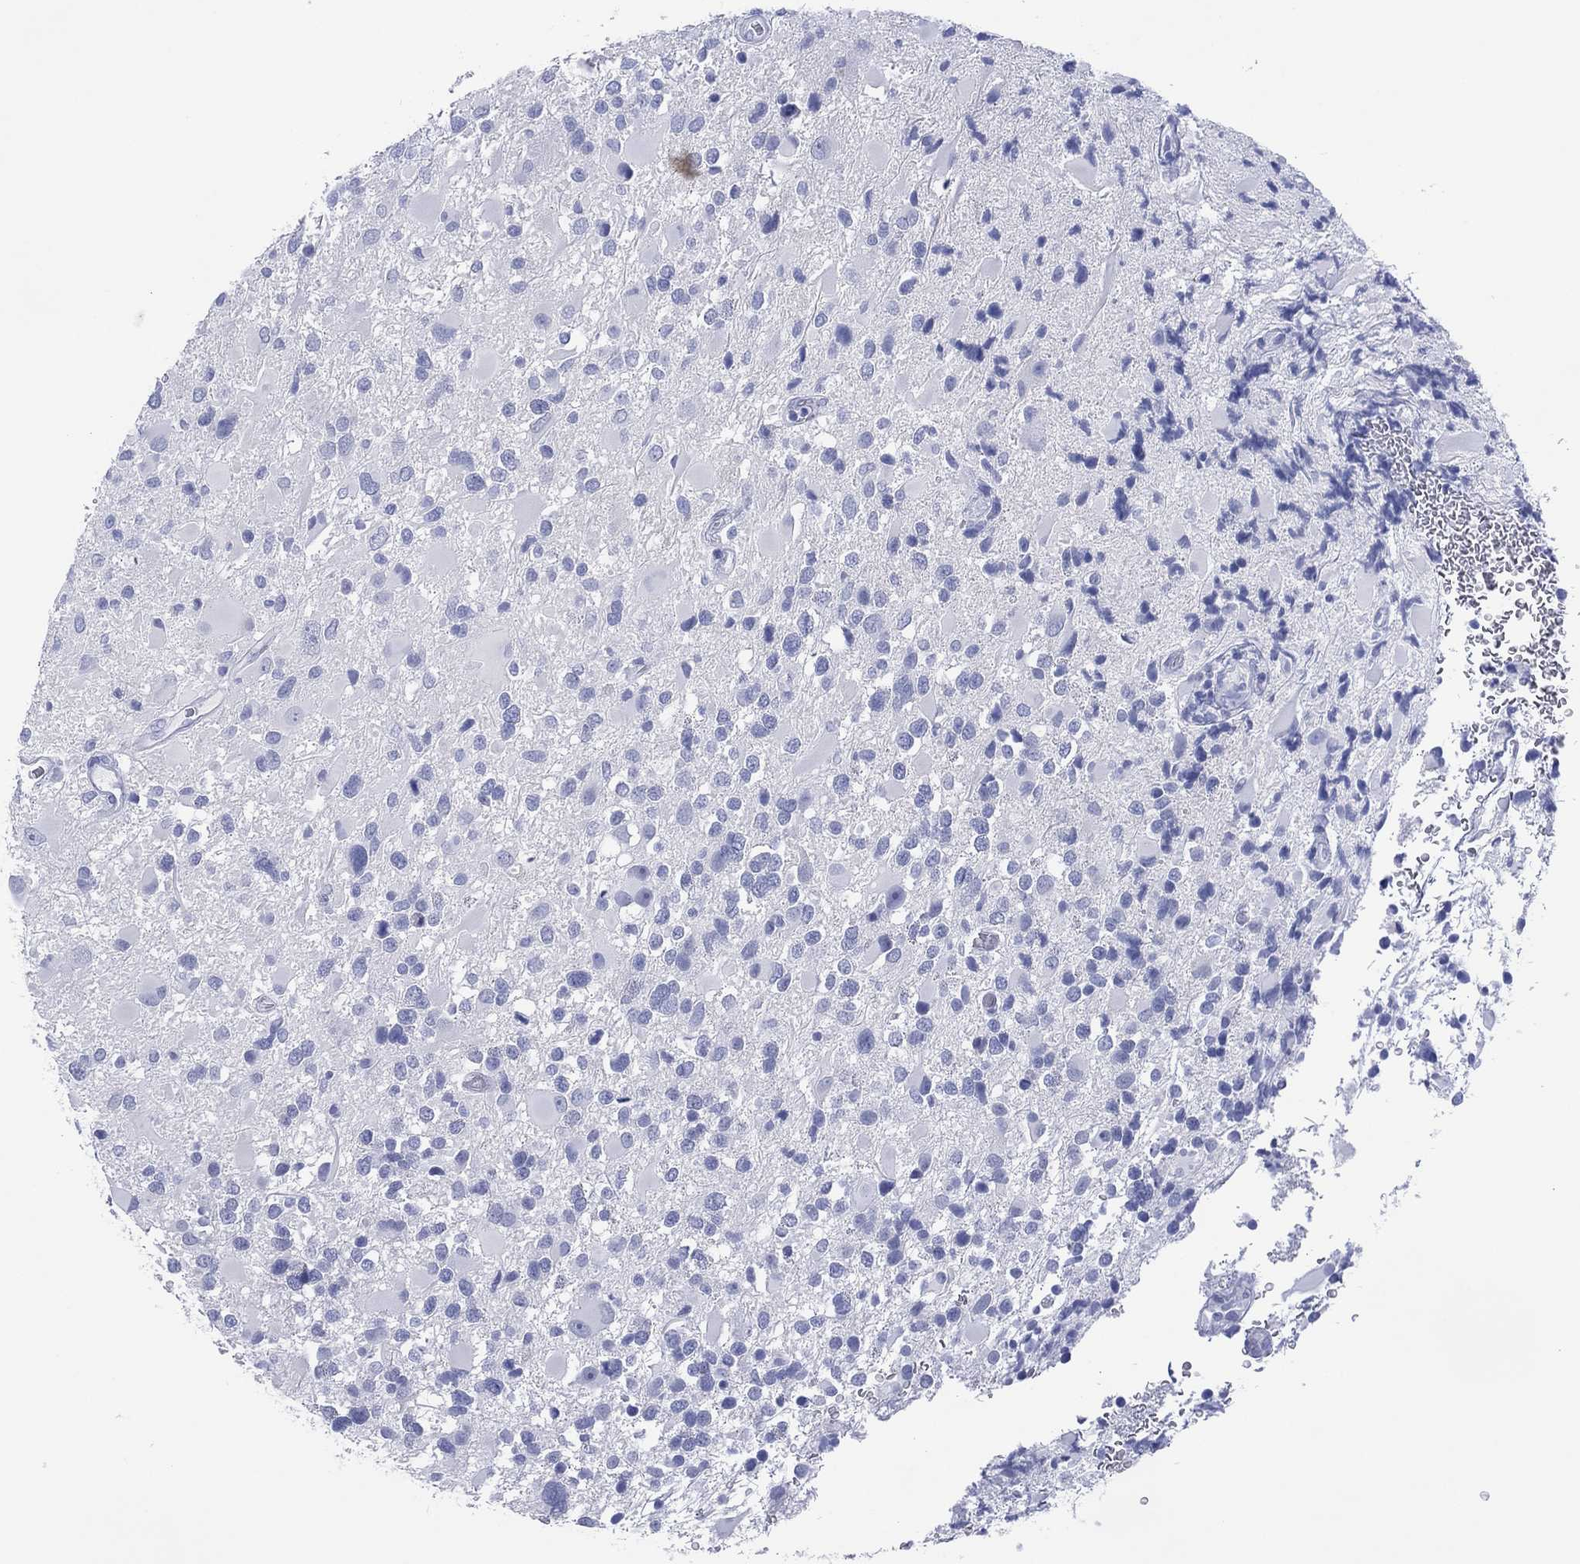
{"staining": {"intensity": "negative", "quantity": "none", "location": "none"}, "tissue": "glioma", "cell_type": "Tumor cells", "image_type": "cancer", "snomed": [{"axis": "morphology", "description": "Glioma, malignant, Low grade"}, {"axis": "topography", "description": "Brain"}], "caption": "The photomicrograph demonstrates no significant positivity in tumor cells of malignant glioma (low-grade). (Stains: DAB immunohistochemistry (IHC) with hematoxylin counter stain, Microscopy: brightfield microscopy at high magnification).", "gene": "DSG1", "patient": {"sex": "female", "age": 32}}